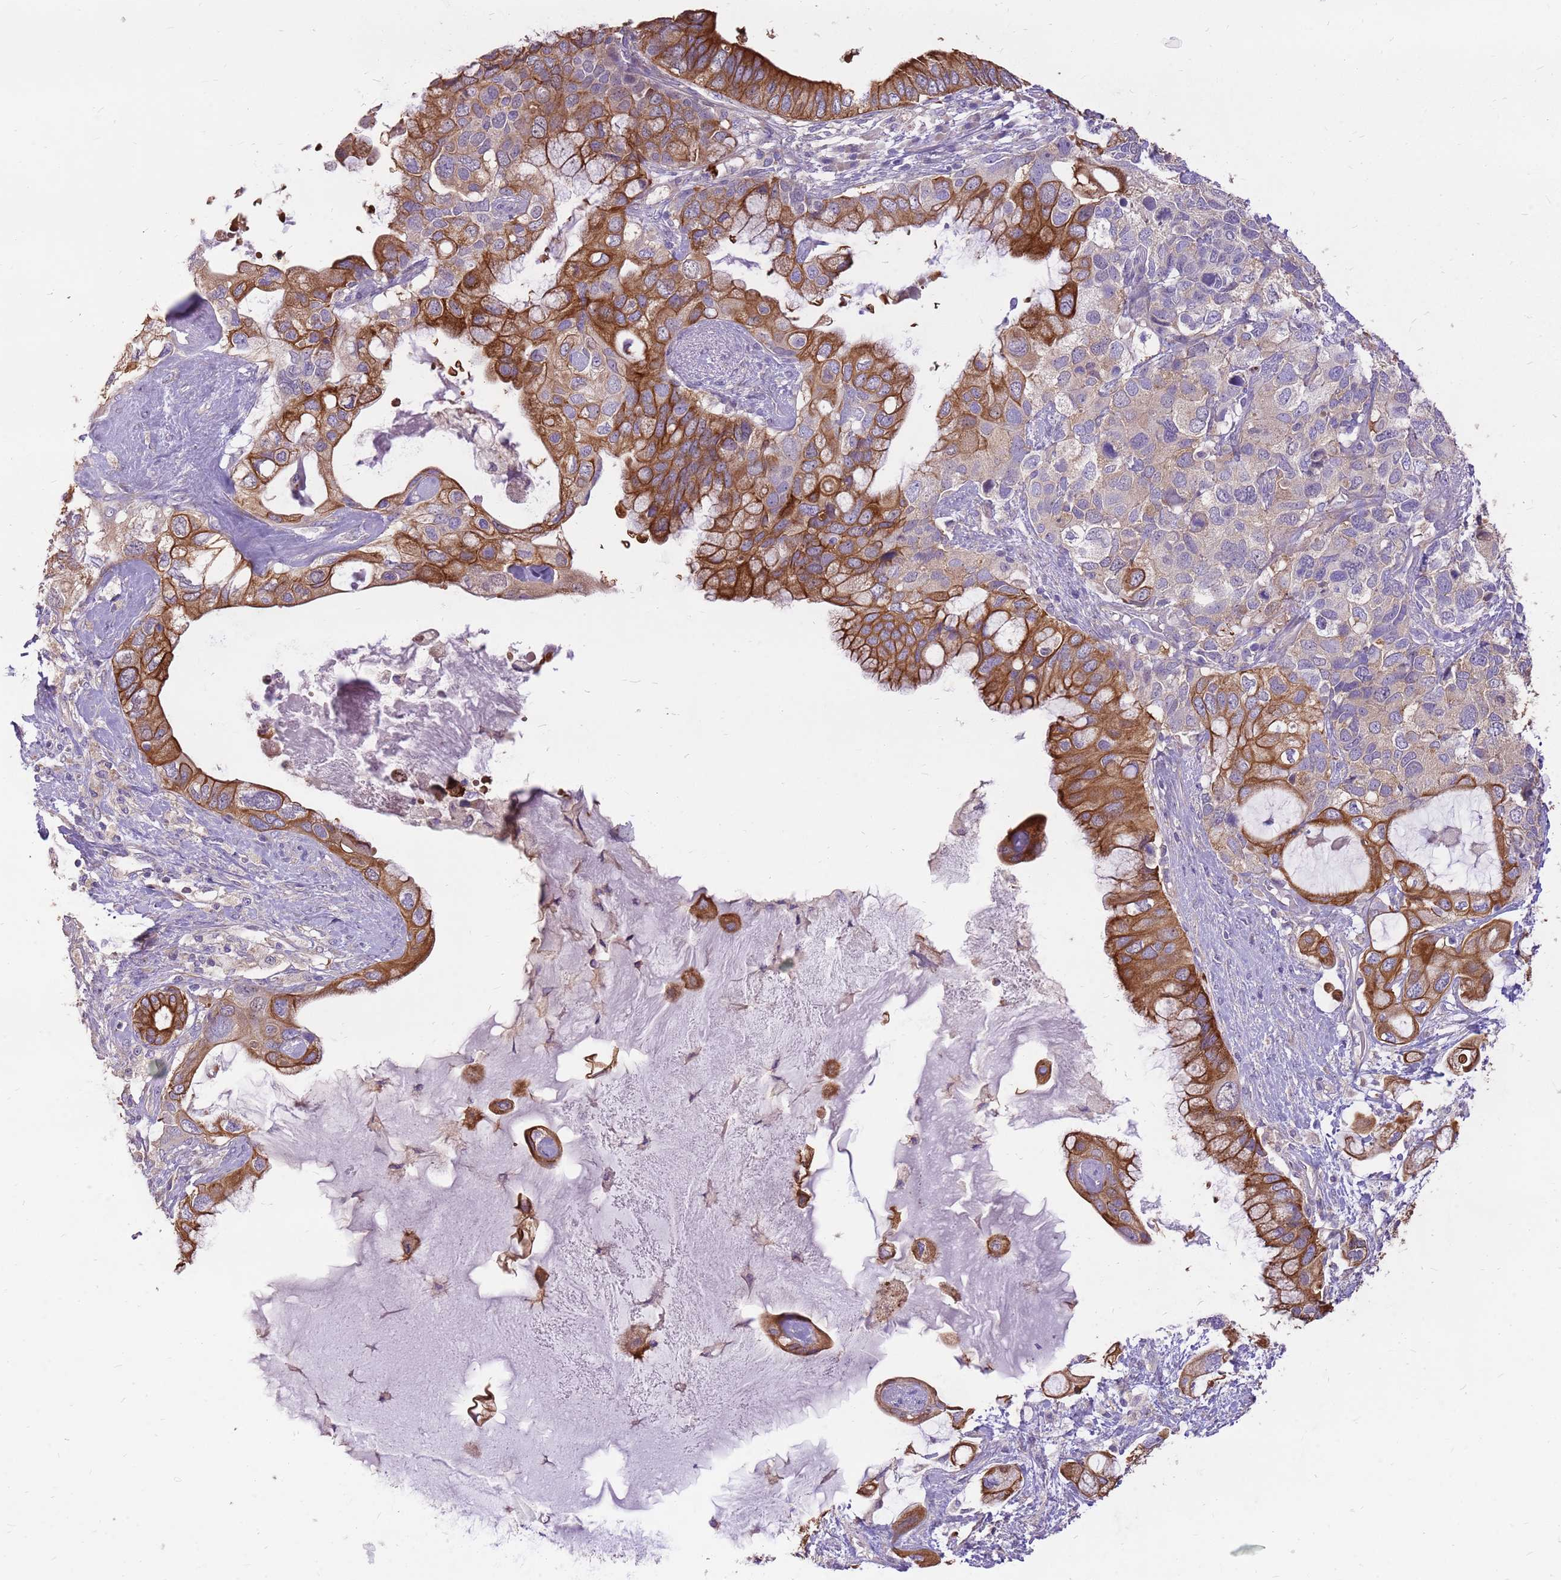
{"staining": {"intensity": "strong", "quantity": ">75%", "location": "cytoplasmic/membranous"}, "tissue": "pancreatic cancer", "cell_type": "Tumor cells", "image_type": "cancer", "snomed": [{"axis": "morphology", "description": "Adenocarcinoma, NOS"}, {"axis": "topography", "description": "Pancreas"}], "caption": "Tumor cells exhibit high levels of strong cytoplasmic/membranous positivity in about >75% of cells in human pancreatic cancer.", "gene": "WASHC4", "patient": {"sex": "female", "age": 56}}